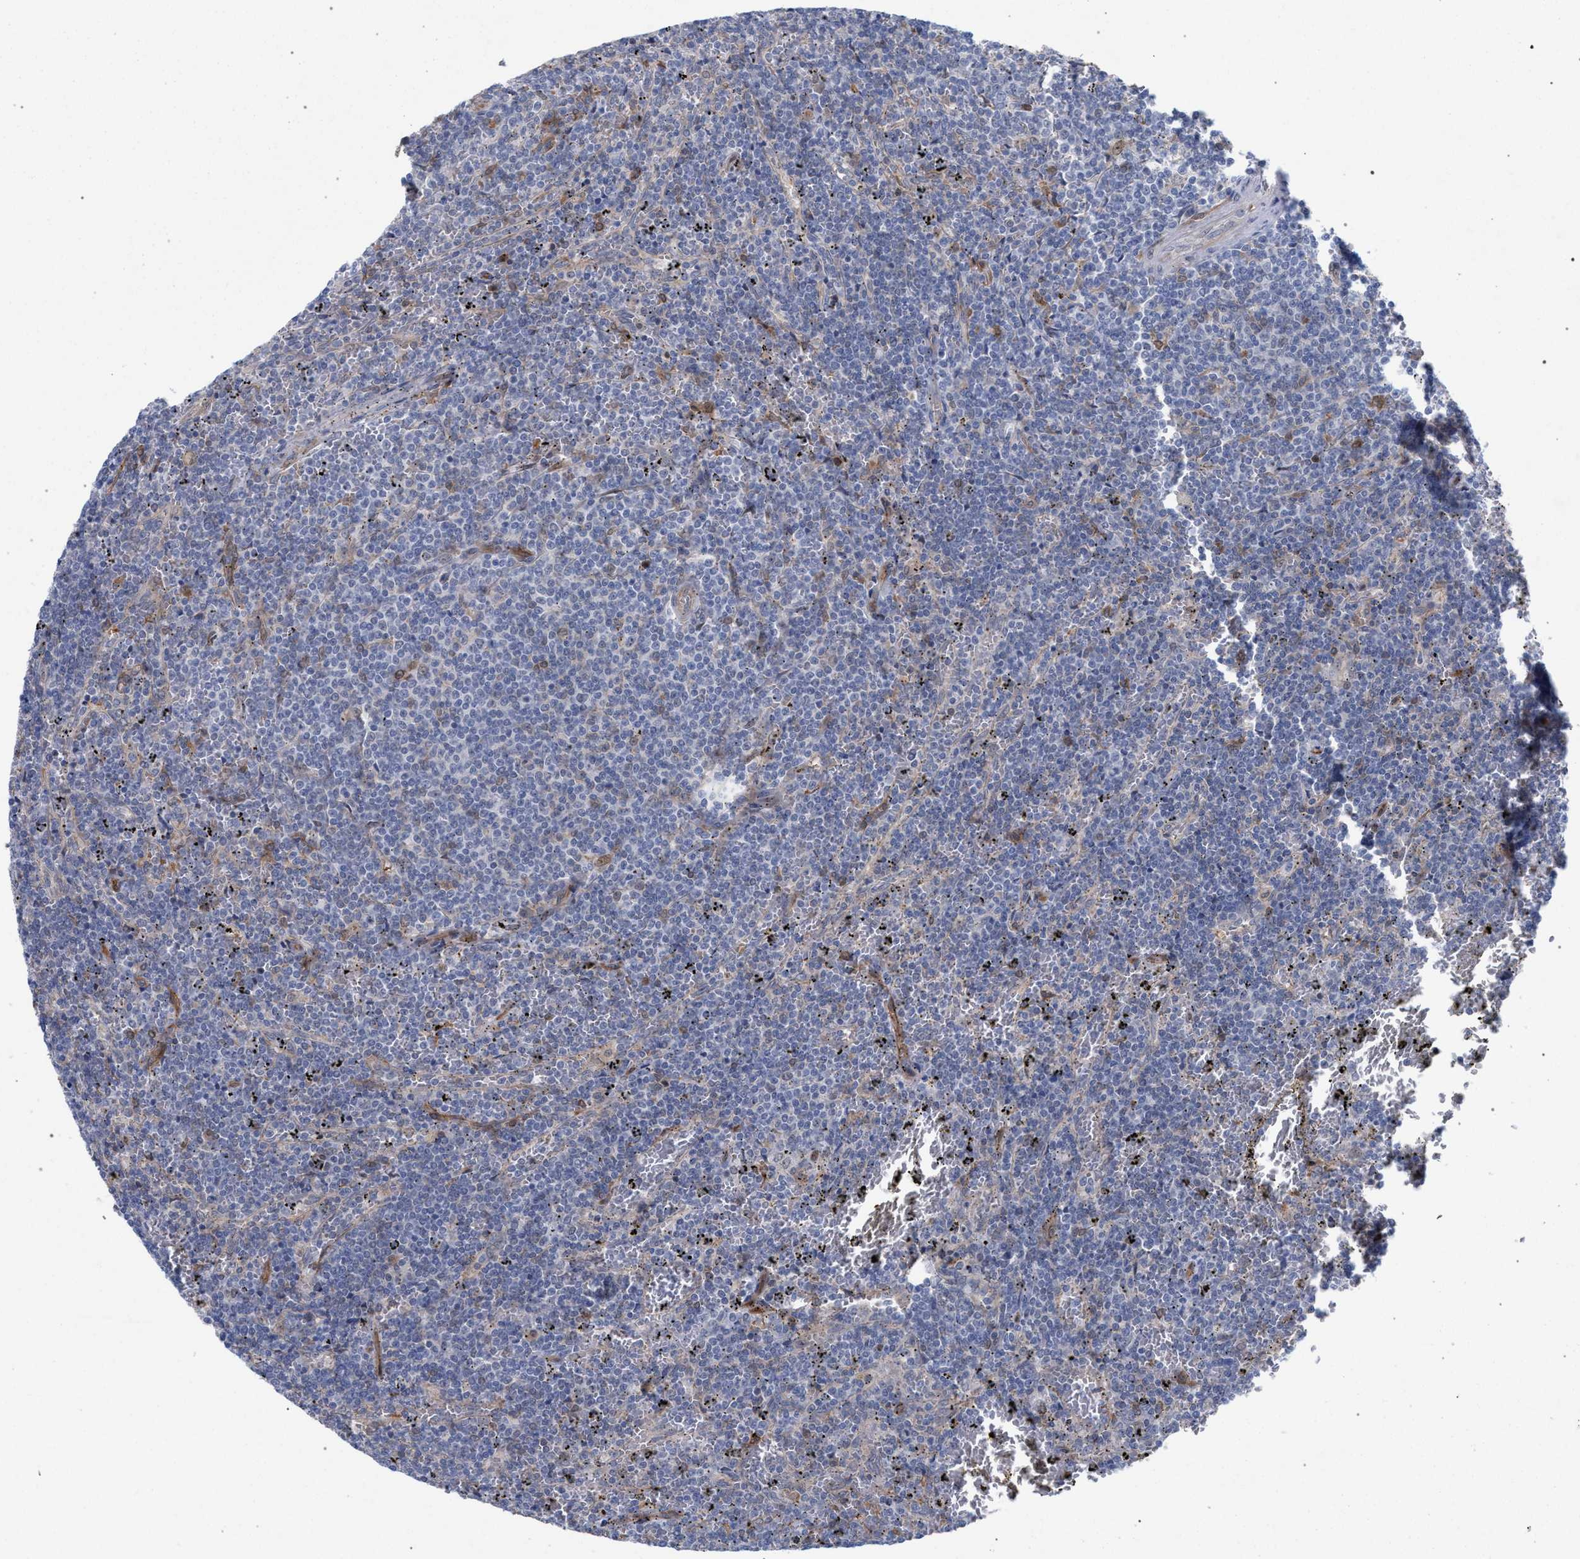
{"staining": {"intensity": "negative", "quantity": "none", "location": "none"}, "tissue": "lymphoma", "cell_type": "Tumor cells", "image_type": "cancer", "snomed": [{"axis": "morphology", "description": "Malignant lymphoma, non-Hodgkin's type, Low grade"}, {"axis": "topography", "description": "Spleen"}], "caption": "Immunohistochemical staining of human lymphoma demonstrates no significant positivity in tumor cells.", "gene": "FHOD3", "patient": {"sex": "female", "age": 50}}